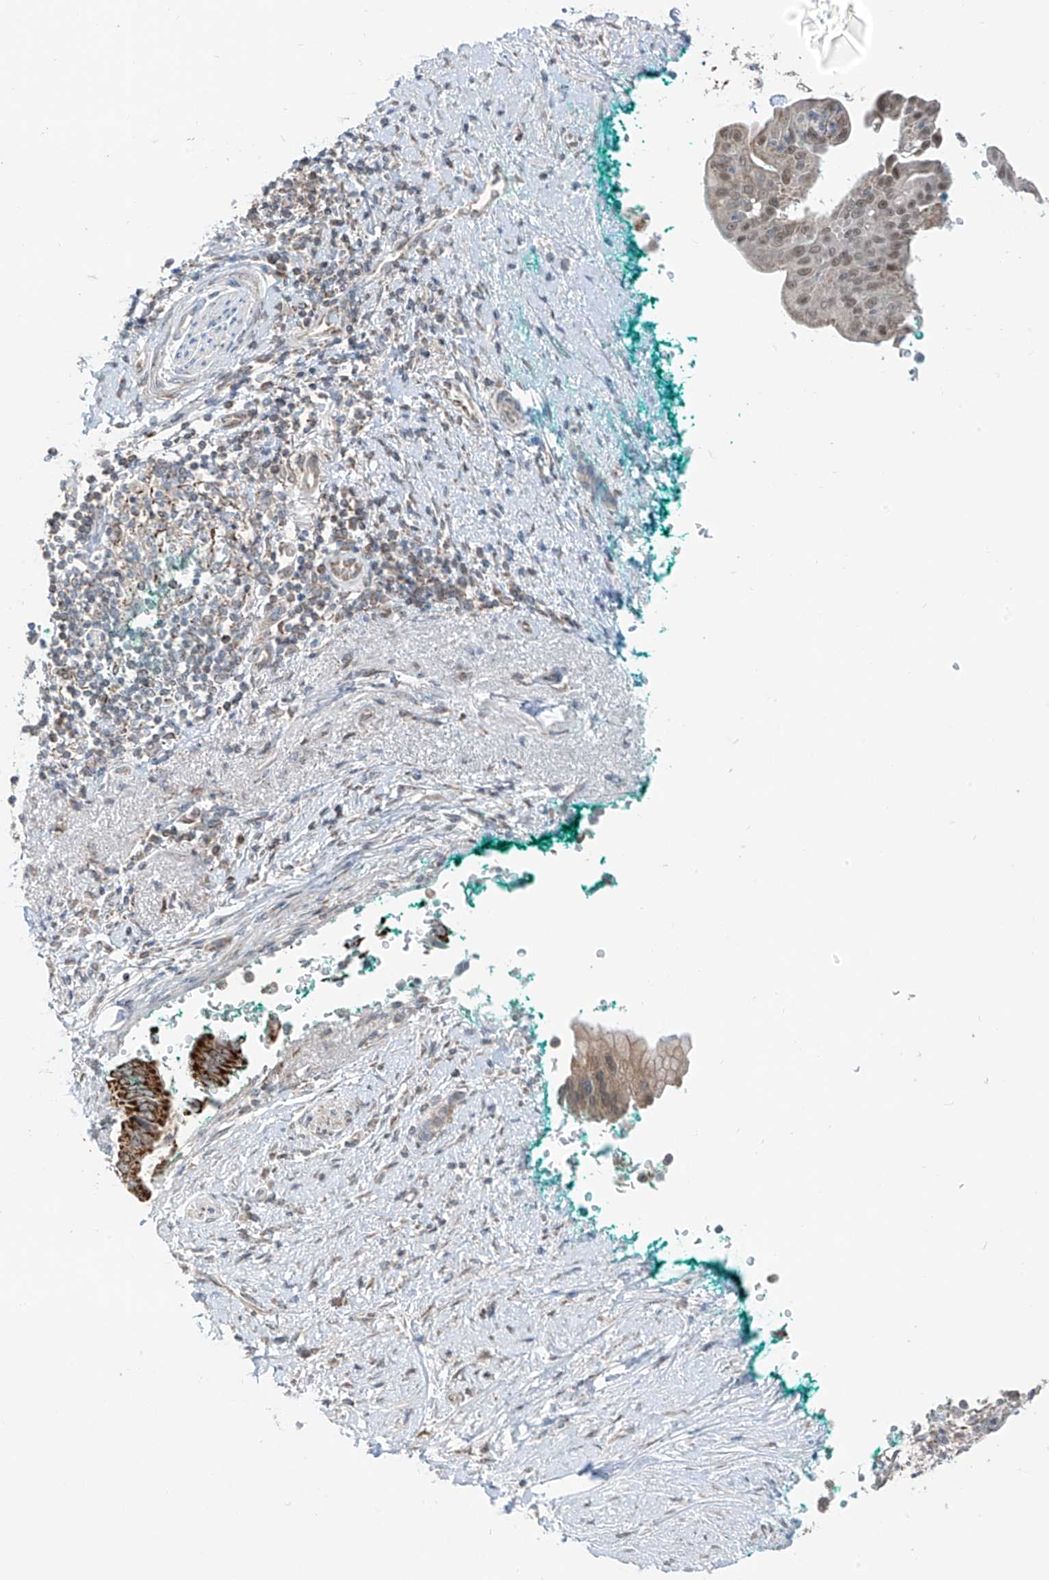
{"staining": {"intensity": "strong", "quantity": "25%-75%", "location": "cytoplasmic/membranous"}, "tissue": "pancreatic cancer", "cell_type": "Tumor cells", "image_type": "cancer", "snomed": [{"axis": "morphology", "description": "Adenocarcinoma, NOS"}, {"axis": "topography", "description": "Pancreas"}], "caption": "This micrograph exhibits adenocarcinoma (pancreatic) stained with immunohistochemistry to label a protein in brown. The cytoplasmic/membranous of tumor cells show strong positivity for the protein. Nuclei are counter-stained blue.", "gene": "ETHE1", "patient": {"sex": "male", "age": 78}}